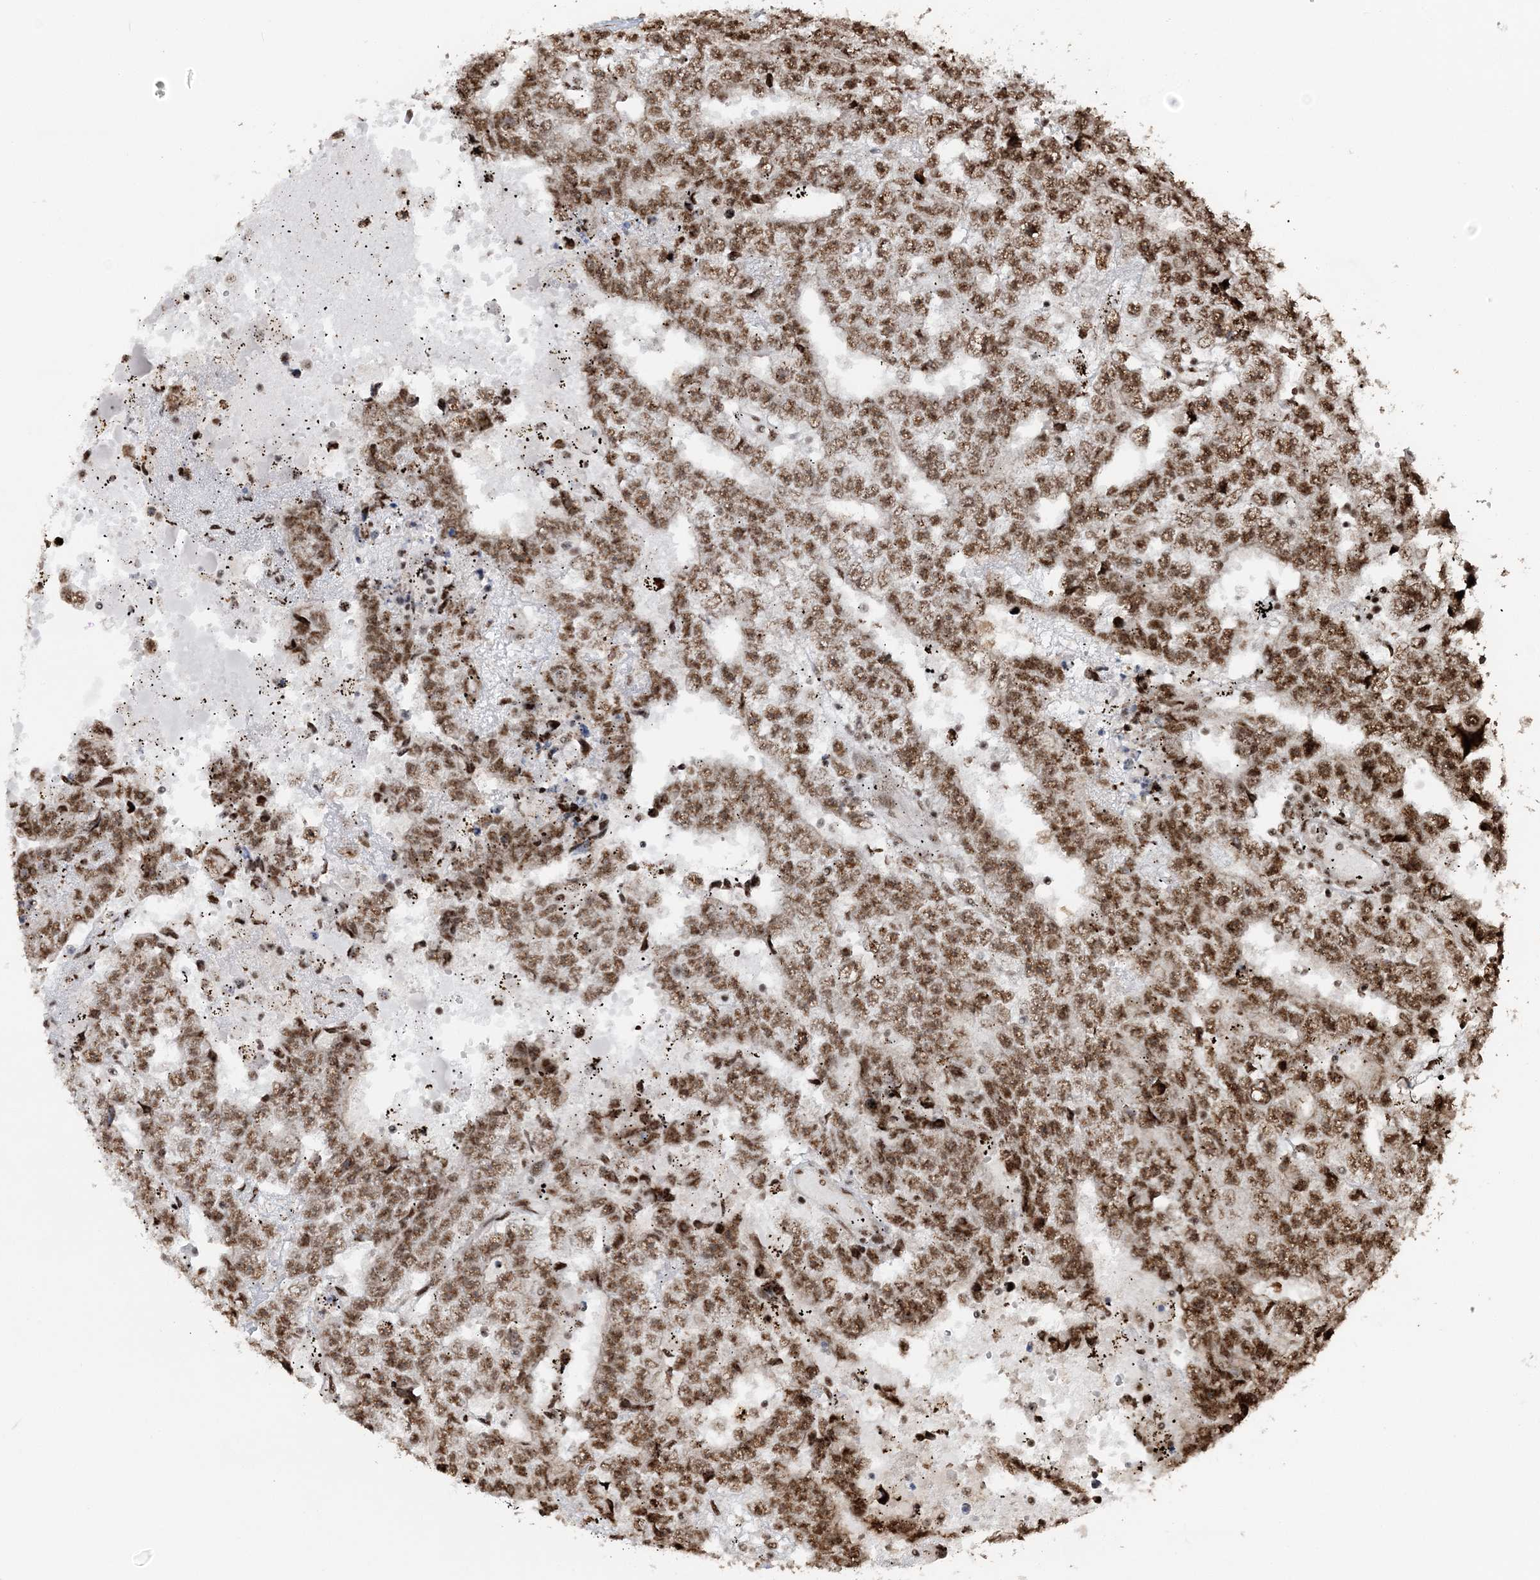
{"staining": {"intensity": "moderate", "quantity": ">75%", "location": "nuclear"}, "tissue": "testis cancer", "cell_type": "Tumor cells", "image_type": "cancer", "snomed": [{"axis": "morphology", "description": "Carcinoma, Embryonal, NOS"}, {"axis": "topography", "description": "Testis"}], "caption": "A high-resolution micrograph shows IHC staining of embryonal carcinoma (testis), which demonstrates moderate nuclear expression in approximately >75% of tumor cells. (Stains: DAB (3,3'-diaminobenzidine) in brown, nuclei in blue, Microscopy: brightfield microscopy at high magnification).", "gene": "EXOSC8", "patient": {"sex": "male", "age": 25}}